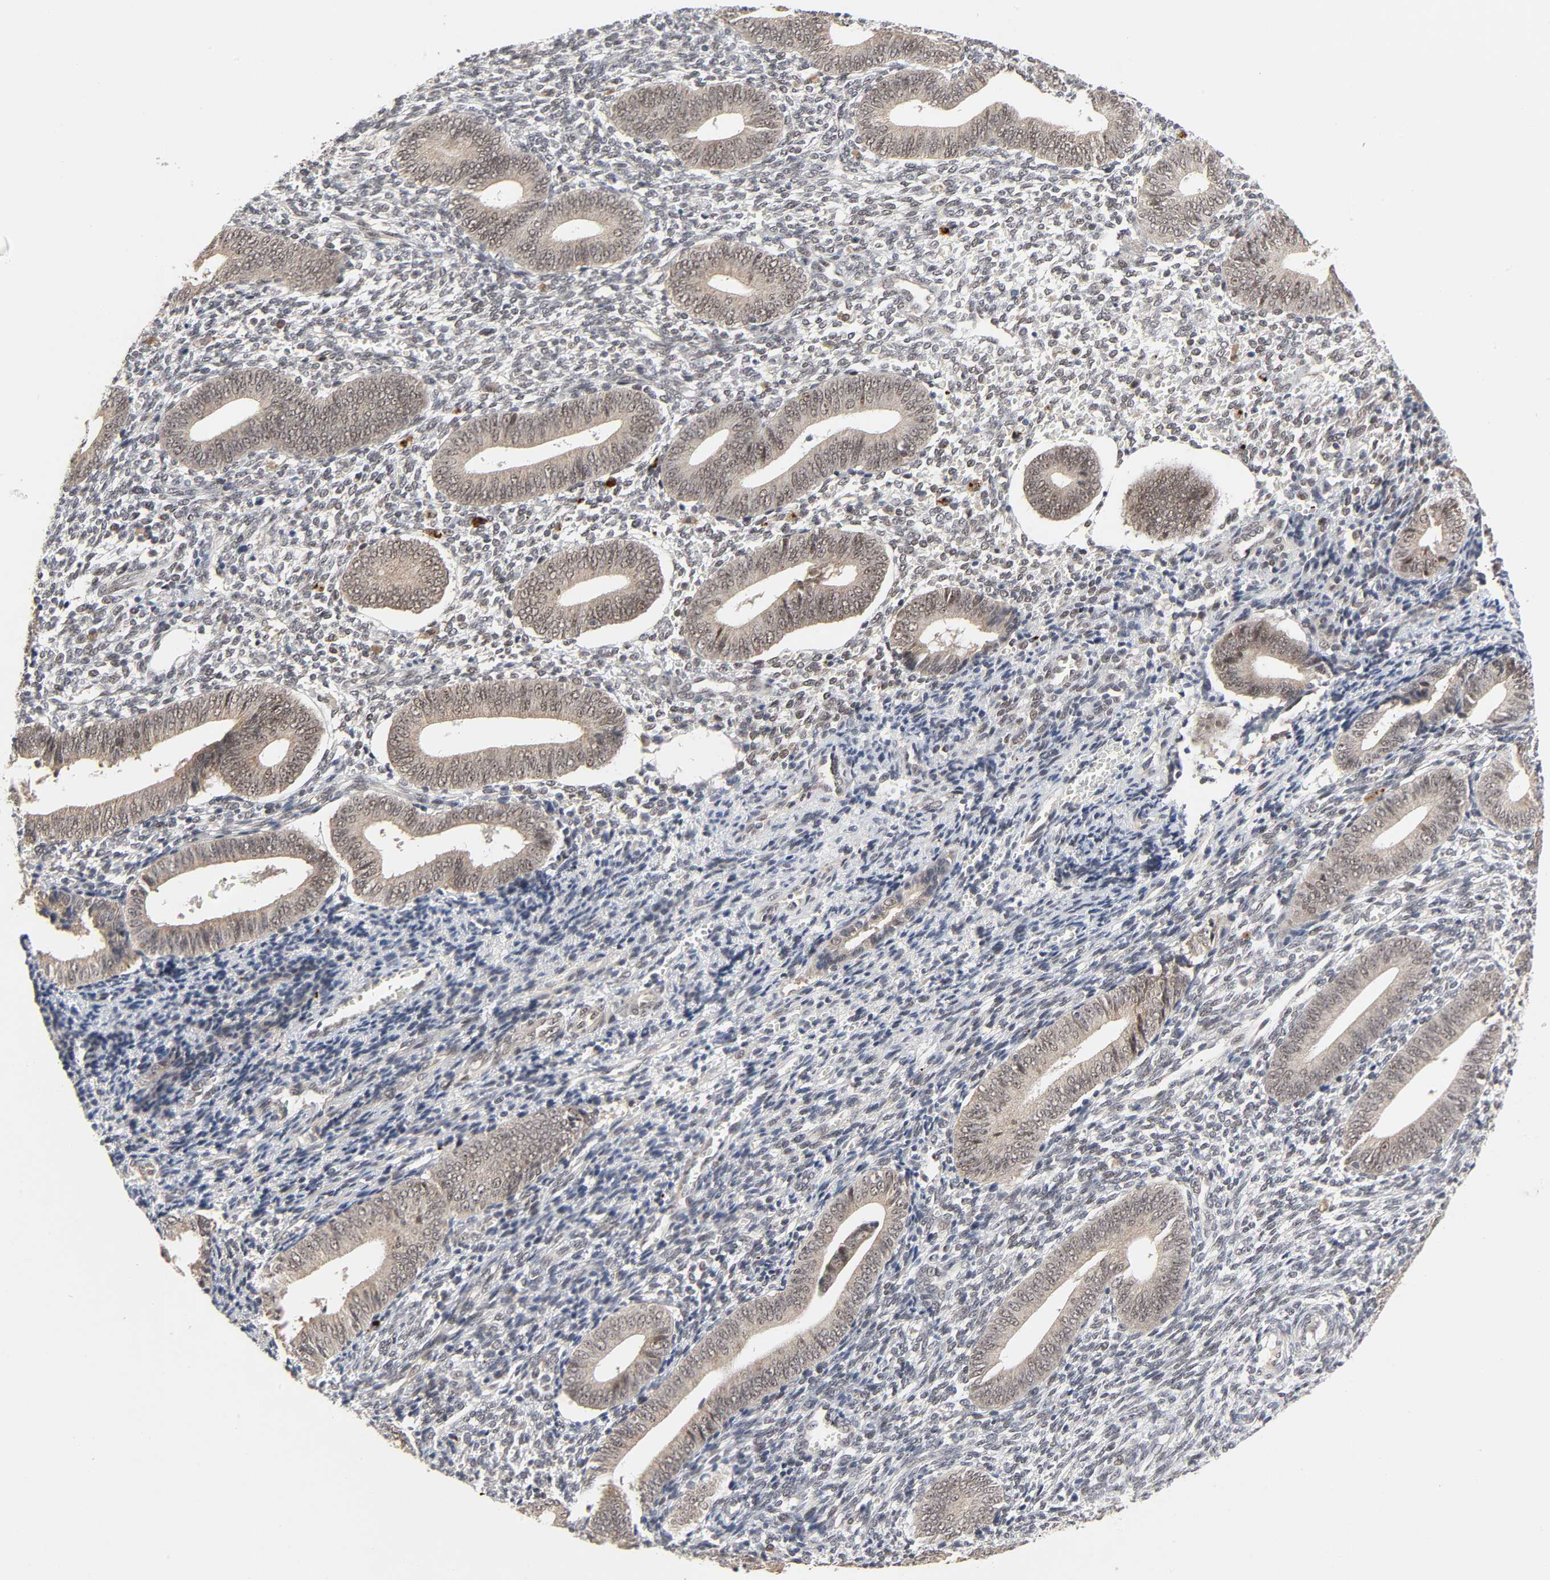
{"staining": {"intensity": "moderate", "quantity": ">75%", "location": "nuclear"}, "tissue": "endometrium", "cell_type": "Cells in endometrial stroma", "image_type": "normal", "snomed": [{"axis": "morphology", "description": "Normal tissue, NOS"}, {"axis": "topography", "description": "Uterus"}, {"axis": "topography", "description": "Endometrium"}], "caption": "This micrograph displays unremarkable endometrium stained with immunohistochemistry (IHC) to label a protein in brown. The nuclear of cells in endometrial stroma show moderate positivity for the protein. Nuclei are counter-stained blue.", "gene": "ZKSCAN8", "patient": {"sex": "female", "age": 33}}